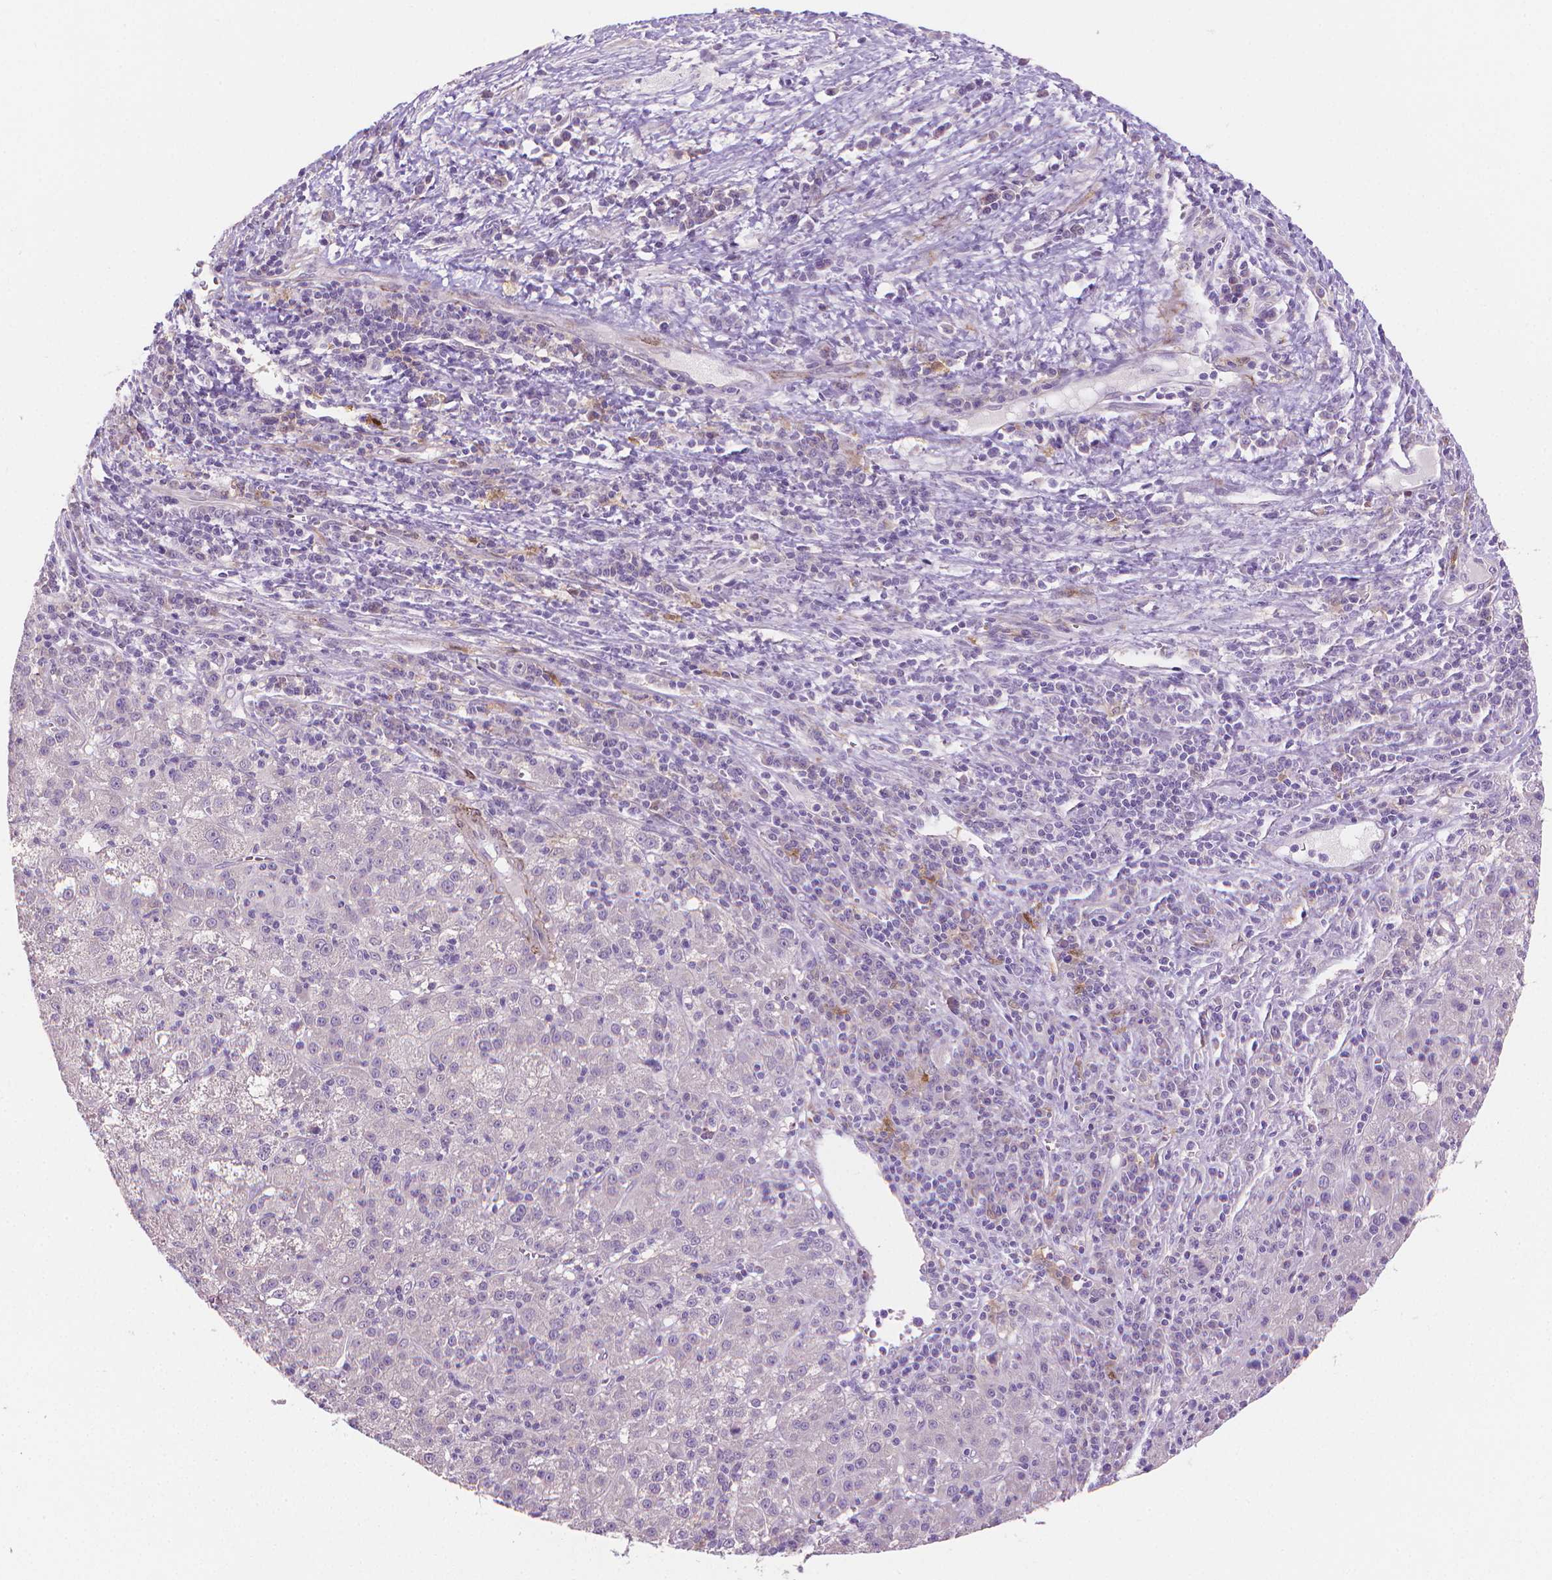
{"staining": {"intensity": "negative", "quantity": "none", "location": "none"}, "tissue": "liver cancer", "cell_type": "Tumor cells", "image_type": "cancer", "snomed": [{"axis": "morphology", "description": "Carcinoma, Hepatocellular, NOS"}, {"axis": "topography", "description": "Liver"}], "caption": "High magnification brightfield microscopy of liver cancer stained with DAB (3,3'-diaminobenzidine) (brown) and counterstained with hematoxylin (blue): tumor cells show no significant positivity. (DAB (3,3'-diaminobenzidine) immunohistochemistry visualized using brightfield microscopy, high magnification).", "gene": "GSDMA", "patient": {"sex": "female", "age": 60}}